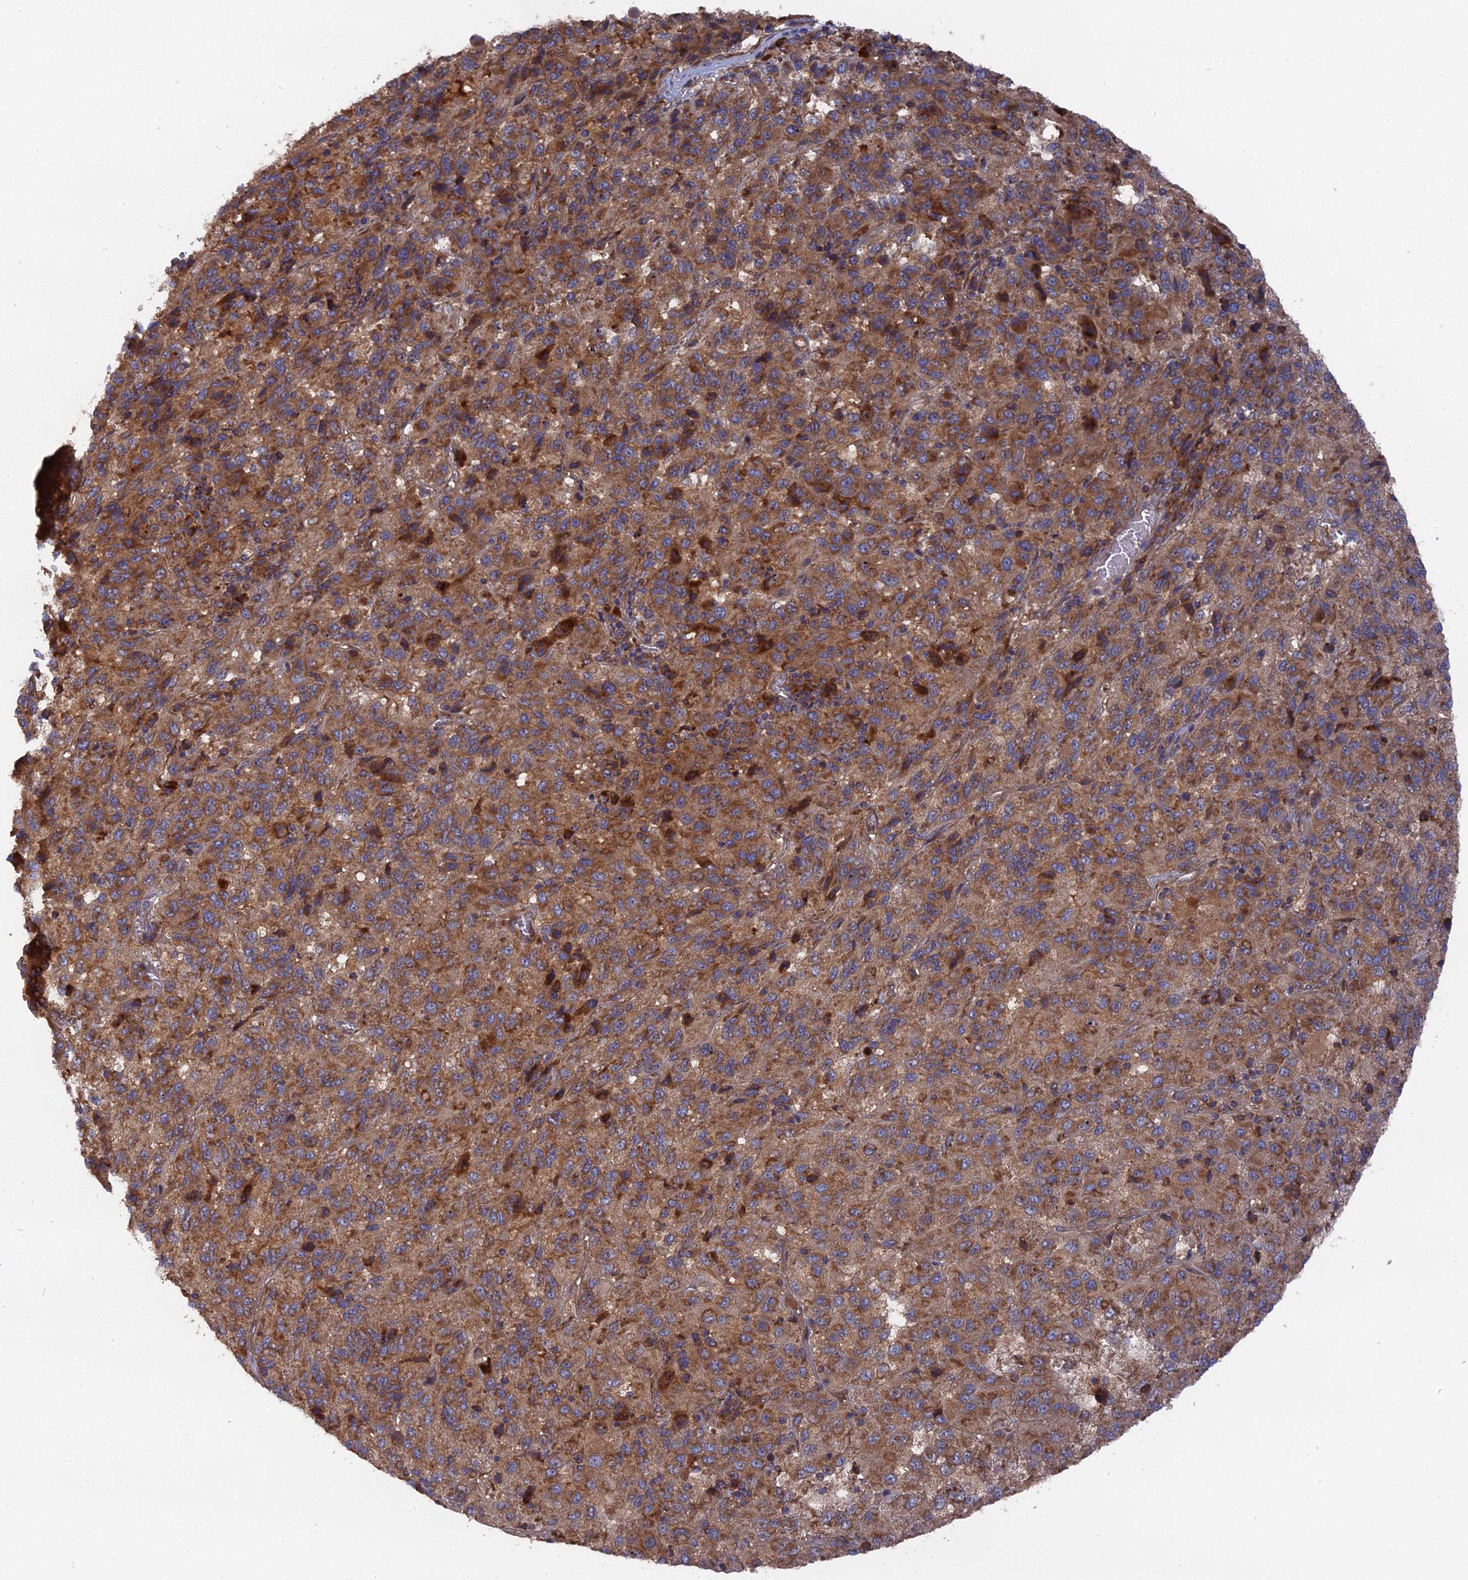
{"staining": {"intensity": "moderate", "quantity": ">75%", "location": "cytoplasmic/membranous"}, "tissue": "melanoma", "cell_type": "Tumor cells", "image_type": "cancer", "snomed": [{"axis": "morphology", "description": "Malignant melanoma, Metastatic site"}, {"axis": "topography", "description": "Lung"}], "caption": "Human melanoma stained with a protein marker exhibits moderate staining in tumor cells.", "gene": "TELO2", "patient": {"sex": "male", "age": 64}}